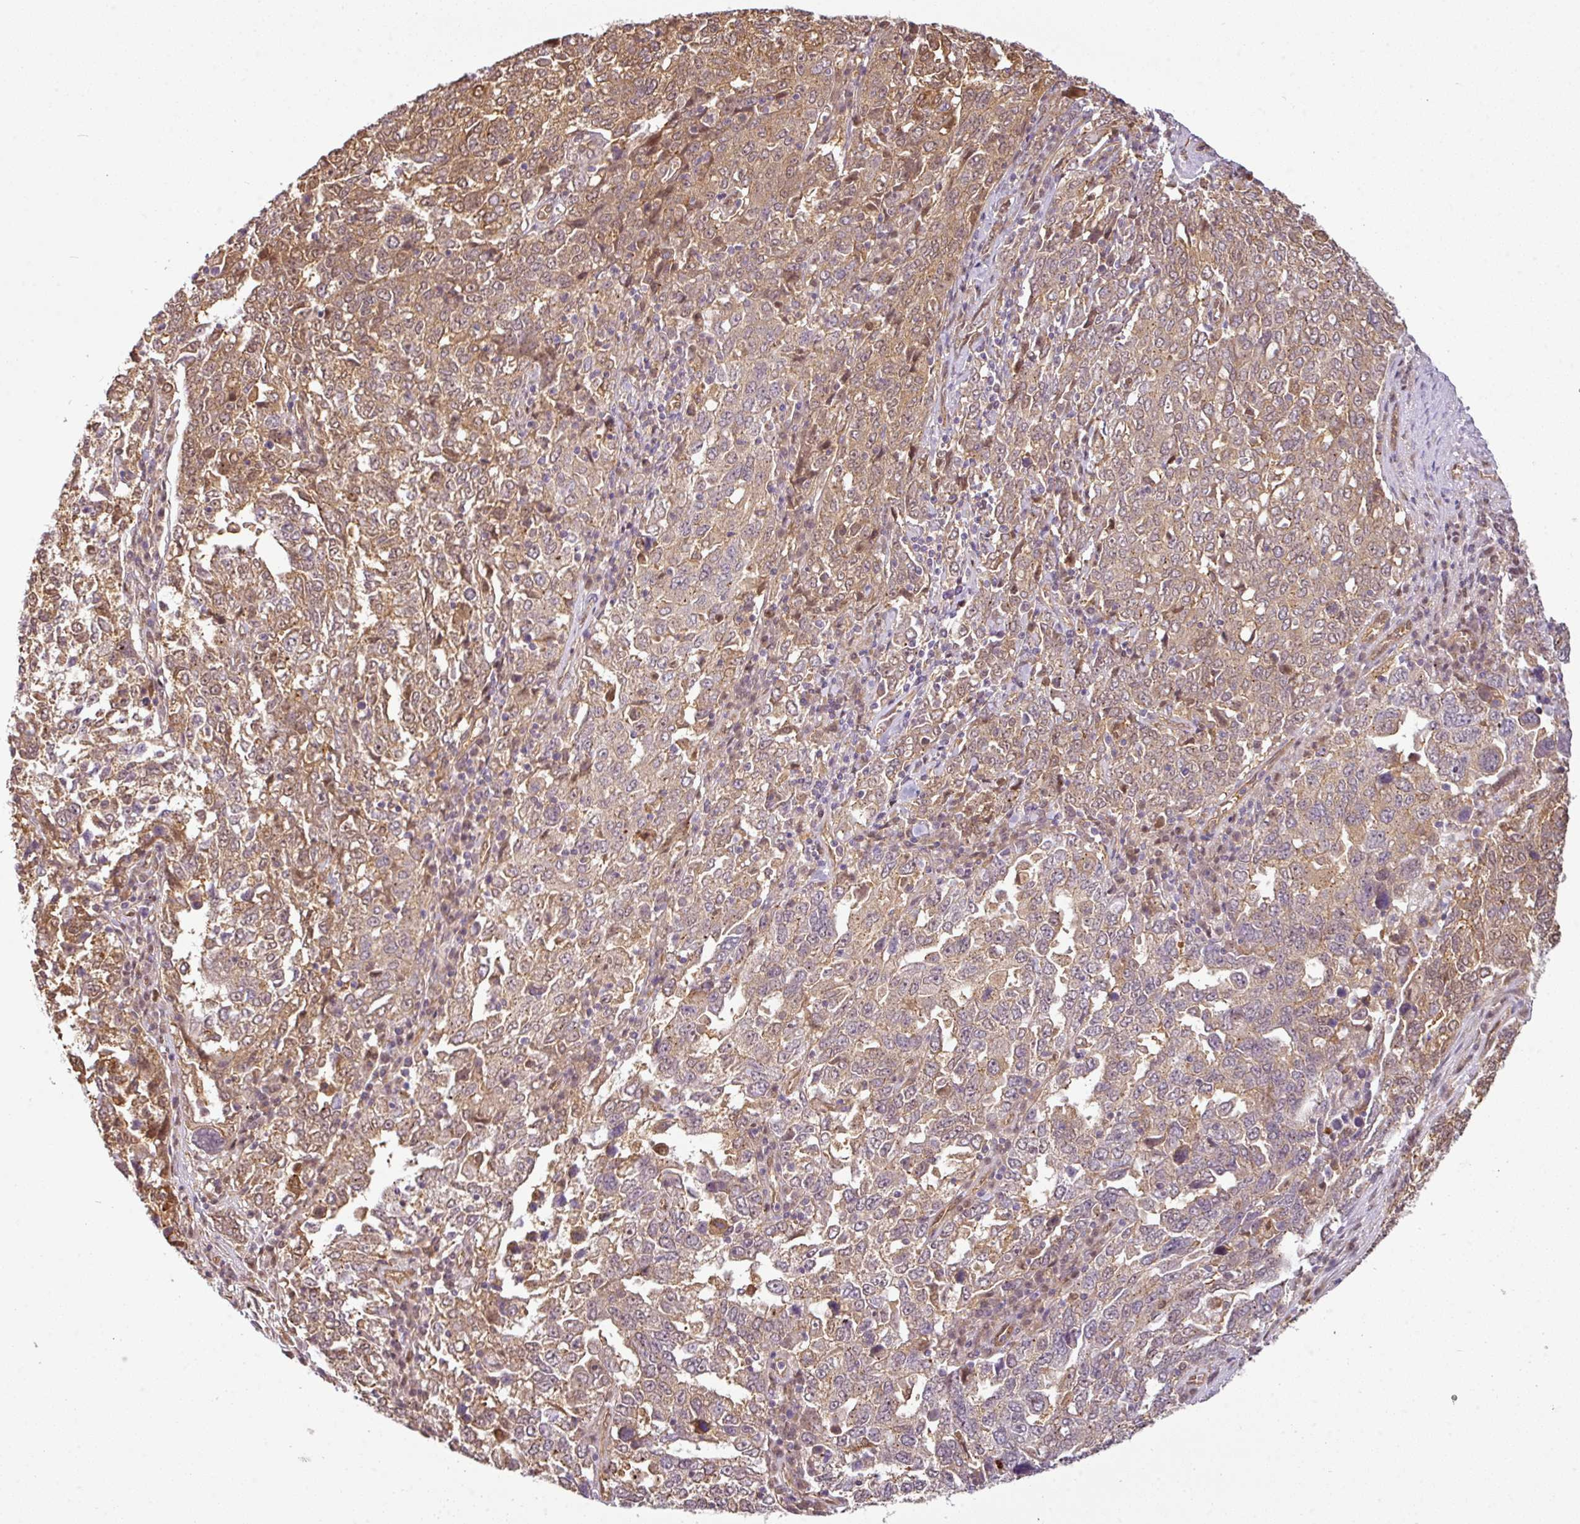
{"staining": {"intensity": "moderate", "quantity": "25%-75%", "location": "cytoplasmic/membranous"}, "tissue": "ovarian cancer", "cell_type": "Tumor cells", "image_type": "cancer", "snomed": [{"axis": "morphology", "description": "Carcinoma, endometroid"}, {"axis": "topography", "description": "Ovary"}], "caption": "A histopathology image showing moderate cytoplasmic/membranous positivity in approximately 25%-75% of tumor cells in ovarian cancer (endometroid carcinoma), as visualized by brown immunohistochemical staining.", "gene": "ANKRD18A", "patient": {"sex": "female", "age": 62}}